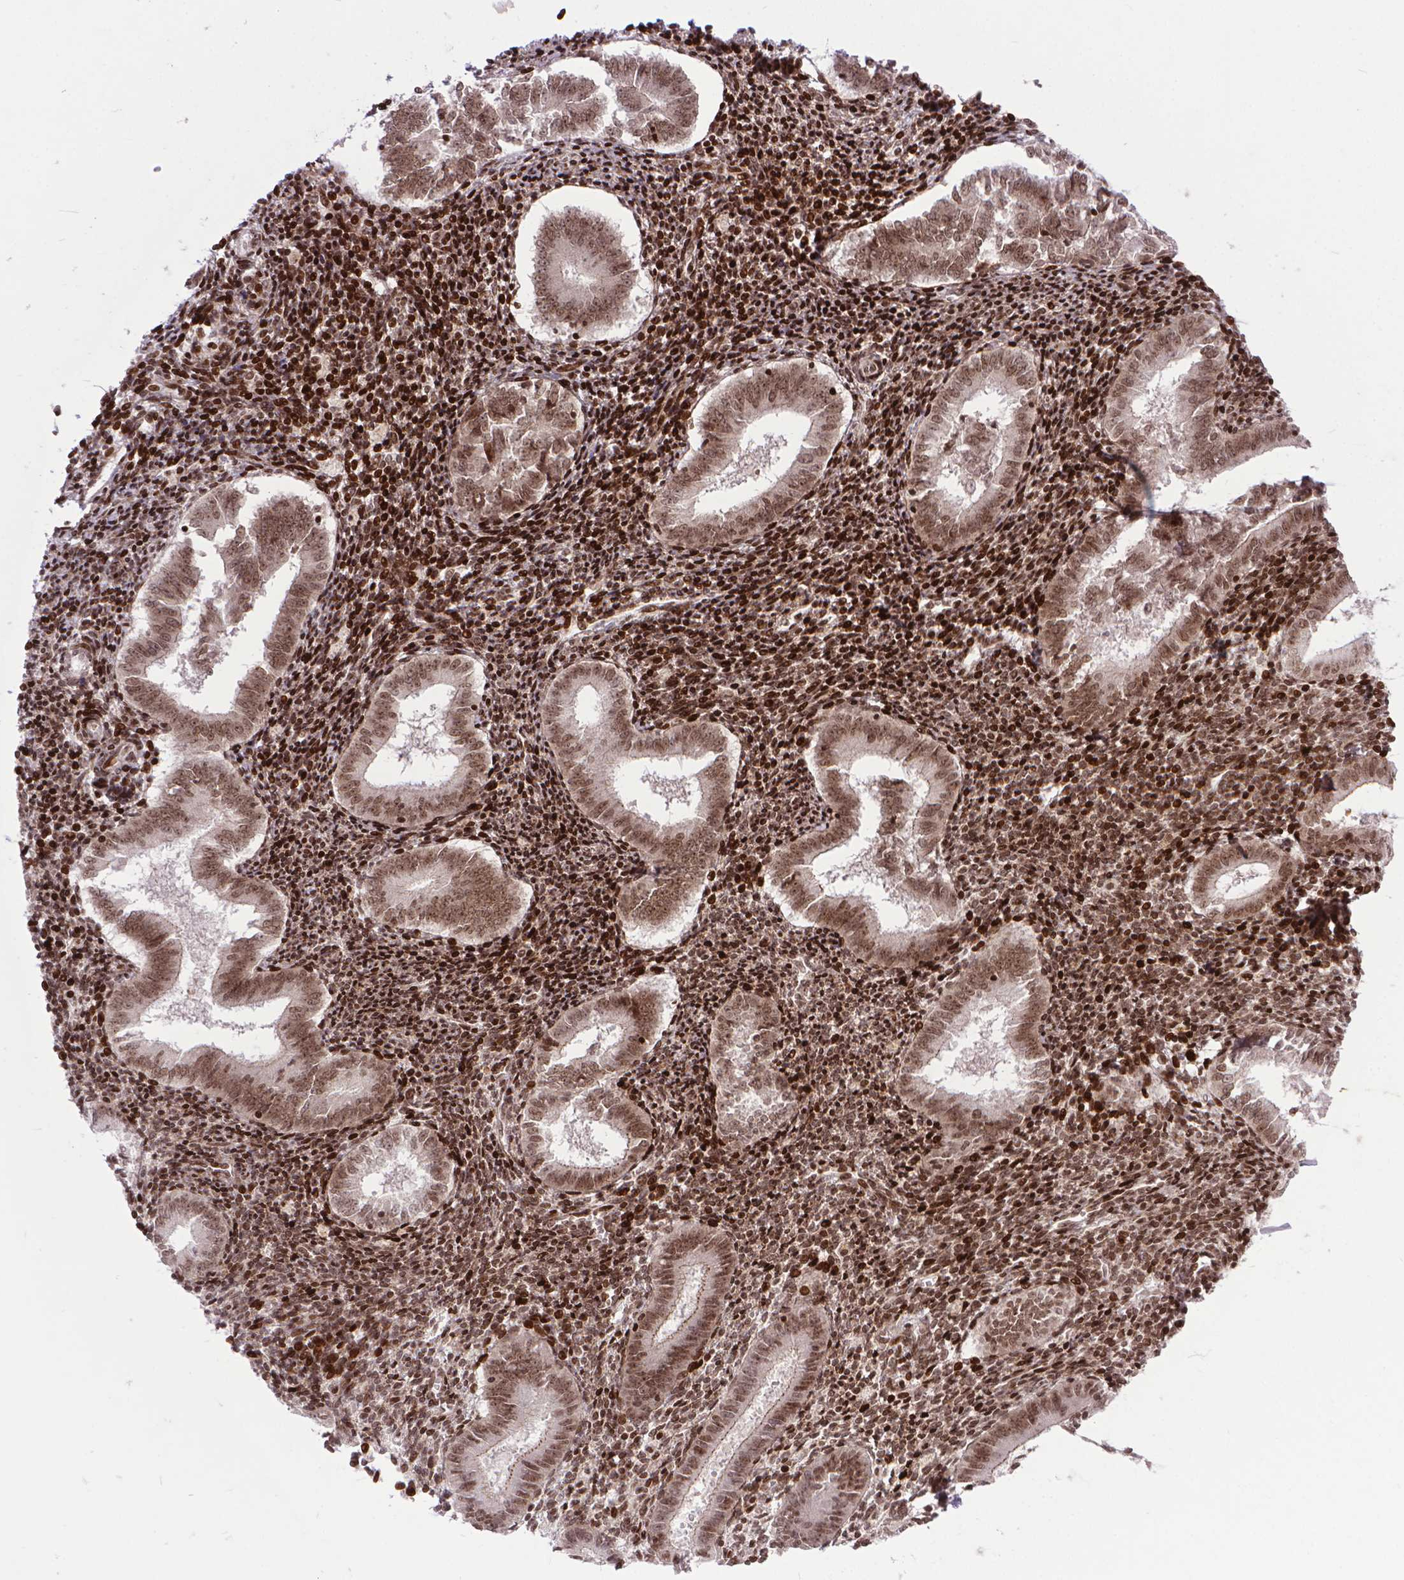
{"staining": {"intensity": "moderate", "quantity": ">75%", "location": "nuclear"}, "tissue": "endometrium", "cell_type": "Cells in endometrial stroma", "image_type": "normal", "snomed": [{"axis": "morphology", "description": "Normal tissue, NOS"}, {"axis": "topography", "description": "Endometrium"}], "caption": "Endometrium stained with immunohistochemistry reveals moderate nuclear staining in about >75% of cells in endometrial stroma. The staining was performed using DAB to visualize the protein expression in brown, while the nuclei were stained in blue with hematoxylin (Magnification: 20x).", "gene": "AMER1", "patient": {"sex": "female", "age": 25}}